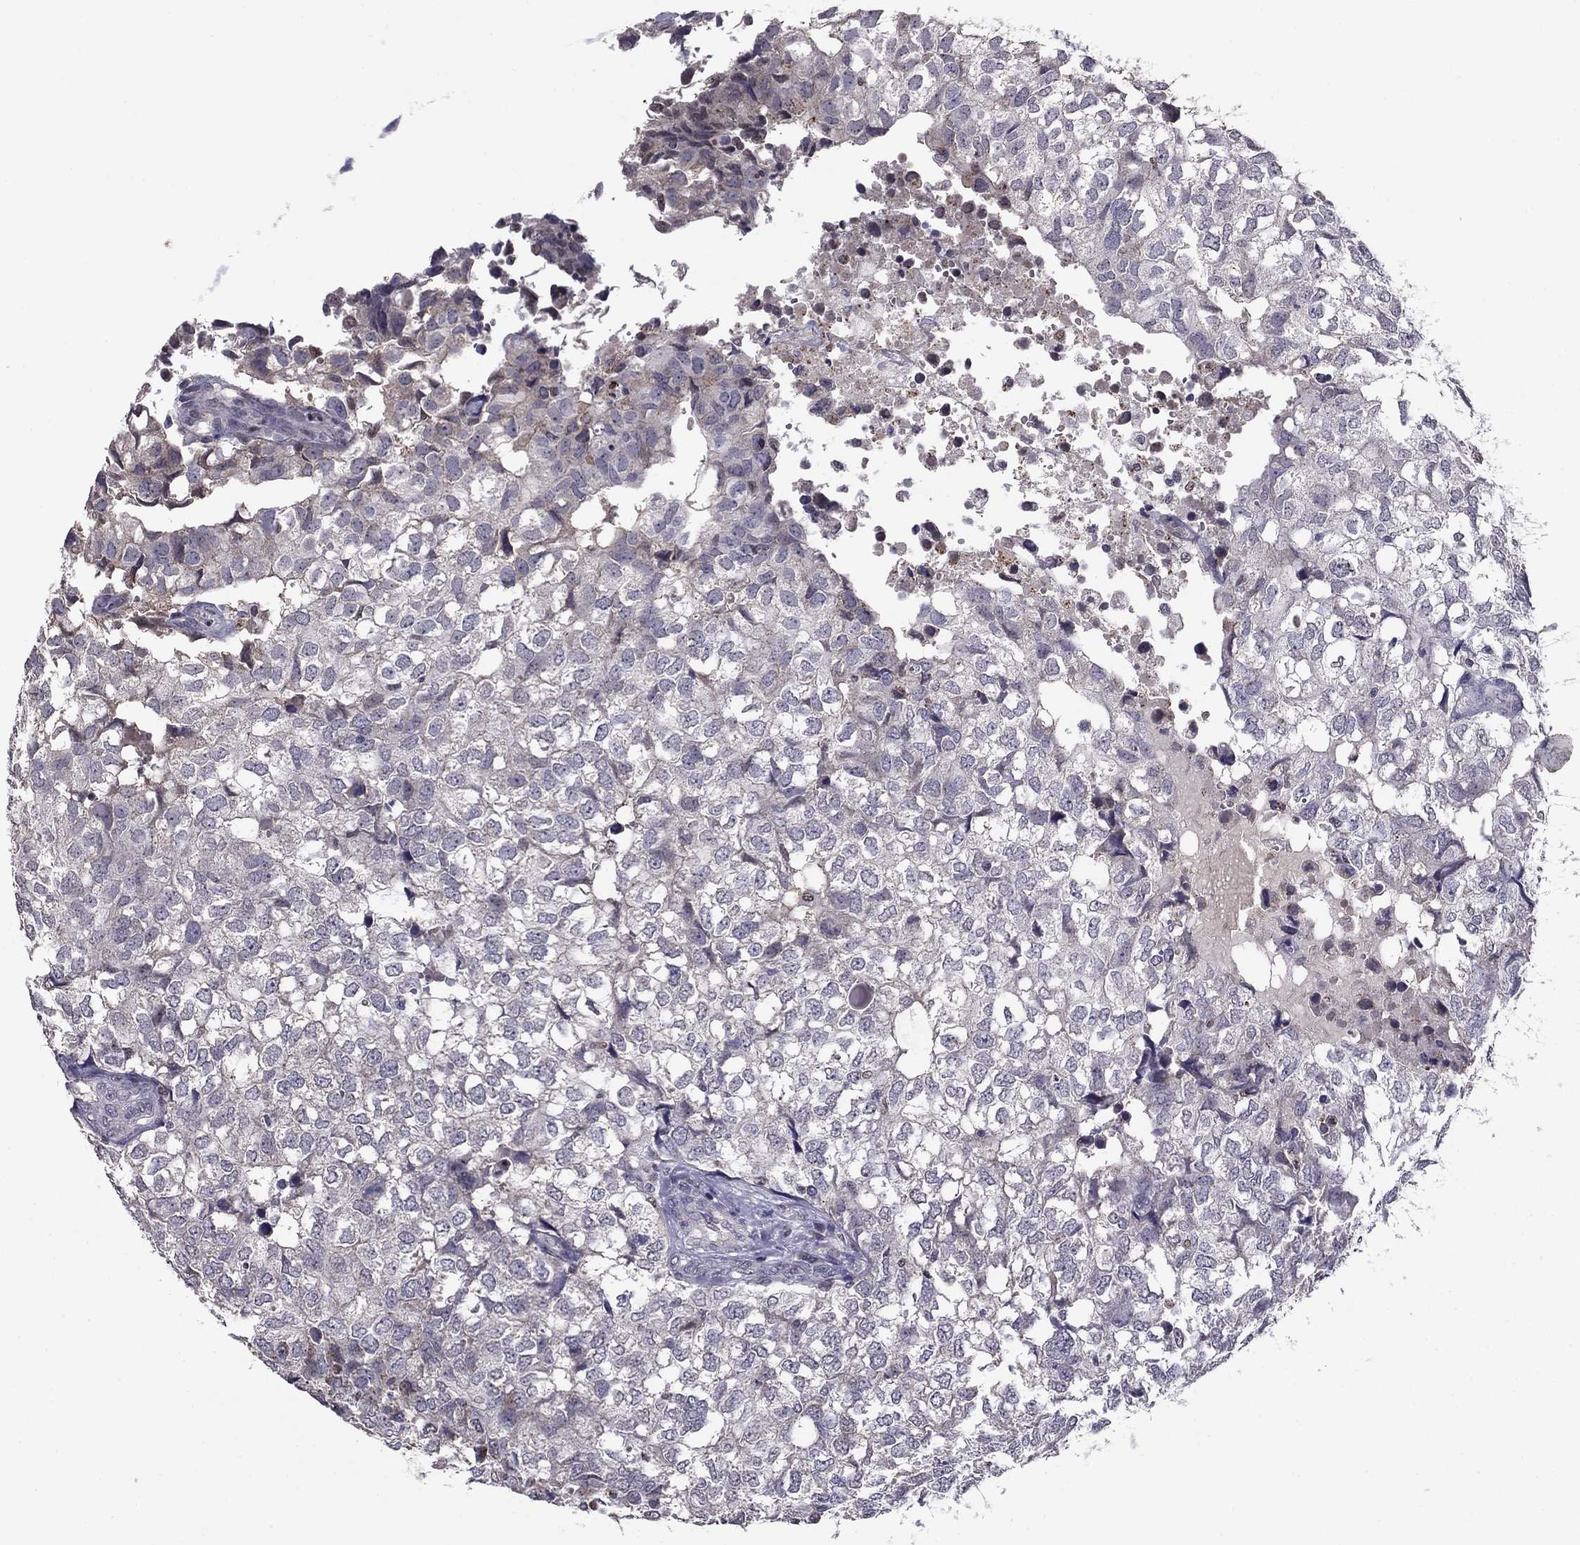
{"staining": {"intensity": "negative", "quantity": "none", "location": "none"}, "tissue": "breast cancer", "cell_type": "Tumor cells", "image_type": "cancer", "snomed": [{"axis": "morphology", "description": "Duct carcinoma"}, {"axis": "topography", "description": "Breast"}], "caption": "Immunohistochemical staining of human breast cancer (intraductal carcinoma) displays no significant positivity in tumor cells. (DAB immunohistochemistry (IHC) visualized using brightfield microscopy, high magnification).", "gene": "HCN1", "patient": {"sex": "female", "age": 30}}